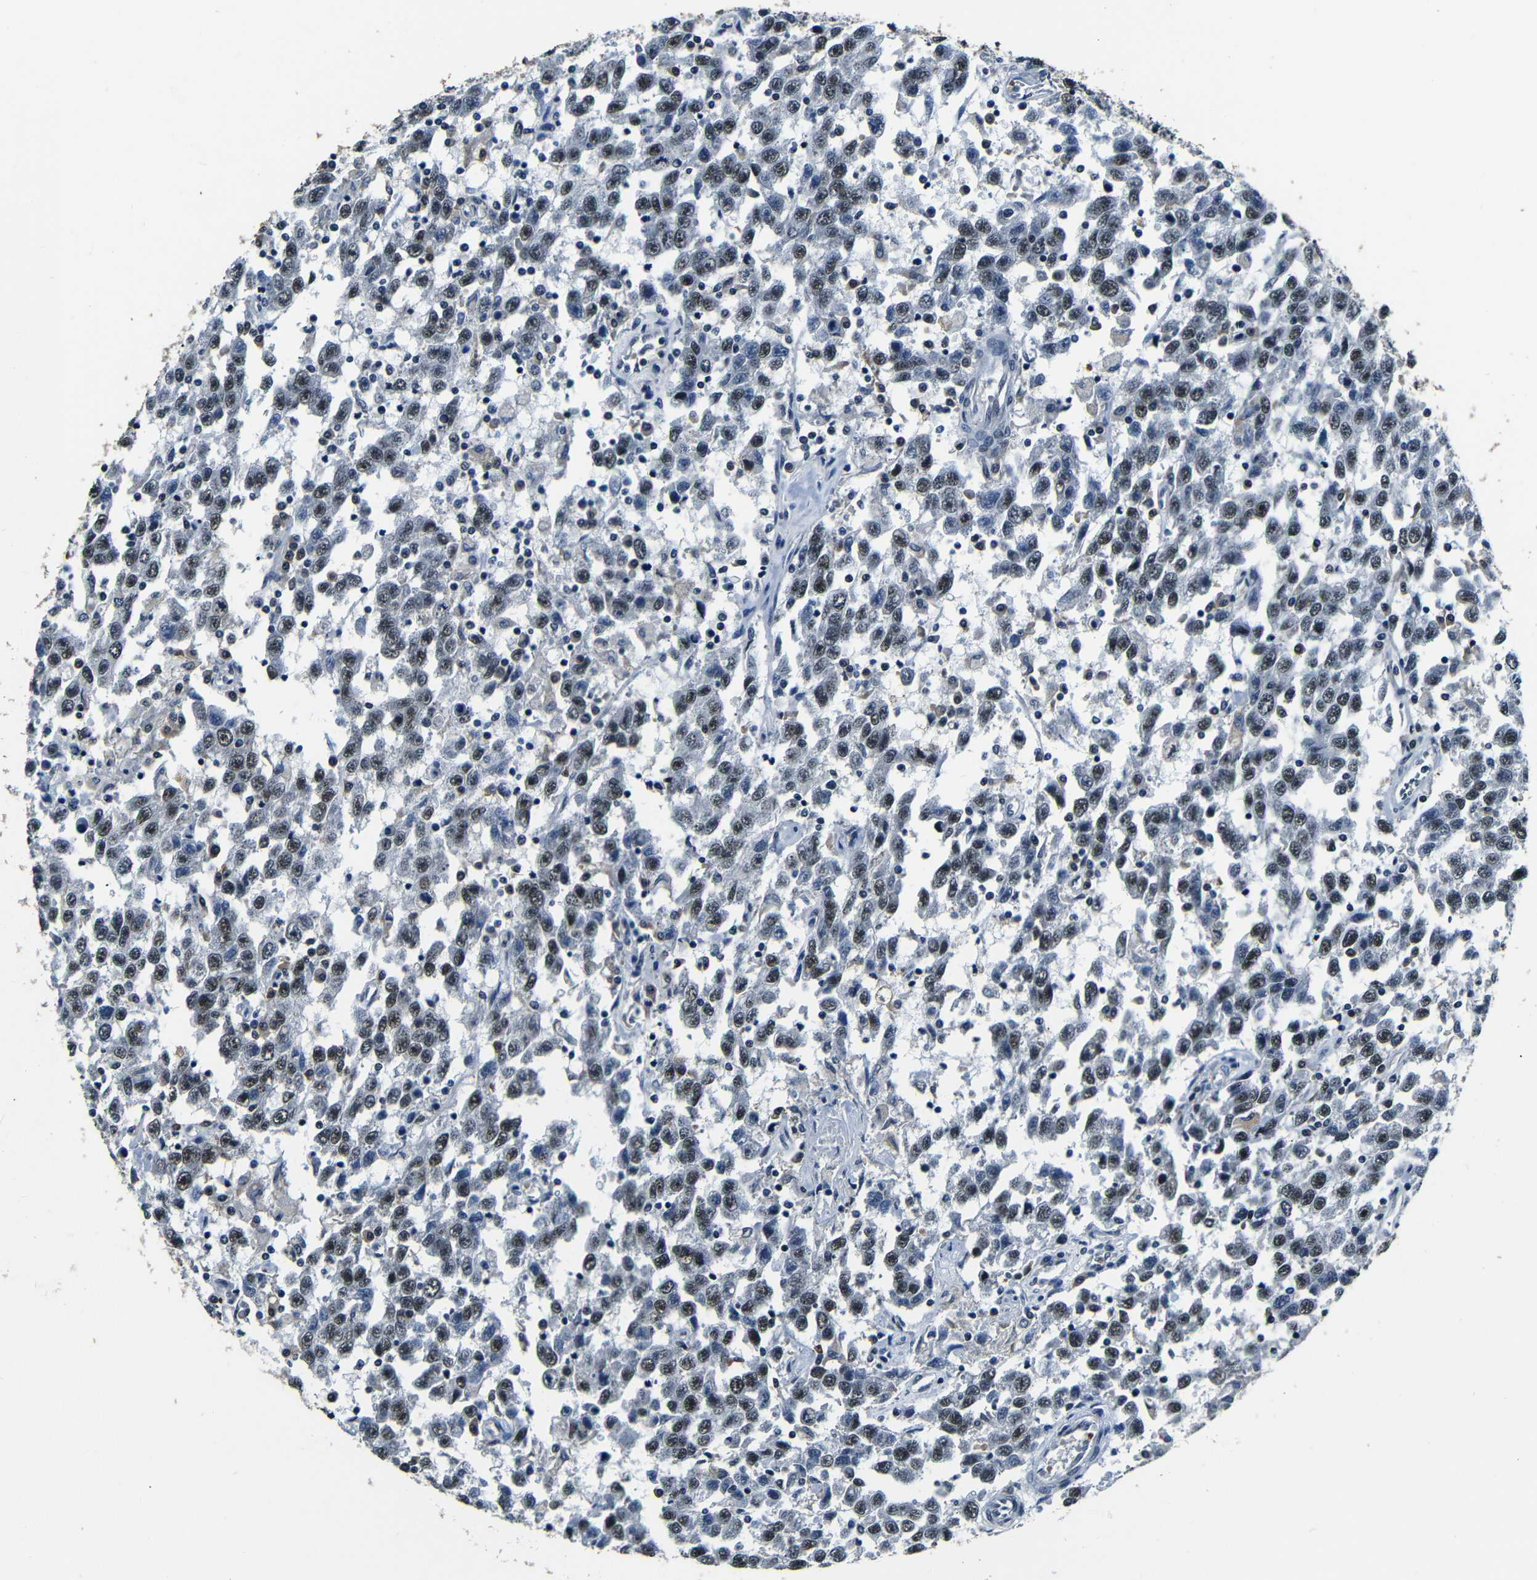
{"staining": {"intensity": "weak", "quantity": ">75%", "location": "nuclear"}, "tissue": "testis cancer", "cell_type": "Tumor cells", "image_type": "cancer", "snomed": [{"axis": "morphology", "description": "Seminoma, NOS"}, {"axis": "topography", "description": "Testis"}], "caption": "Testis cancer stained with immunohistochemistry (IHC) shows weak nuclear expression in approximately >75% of tumor cells. (DAB IHC with brightfield microscopy, high magnification).", "gene": "FOXD4", "patient": {"sex": "male", "age": 41}}